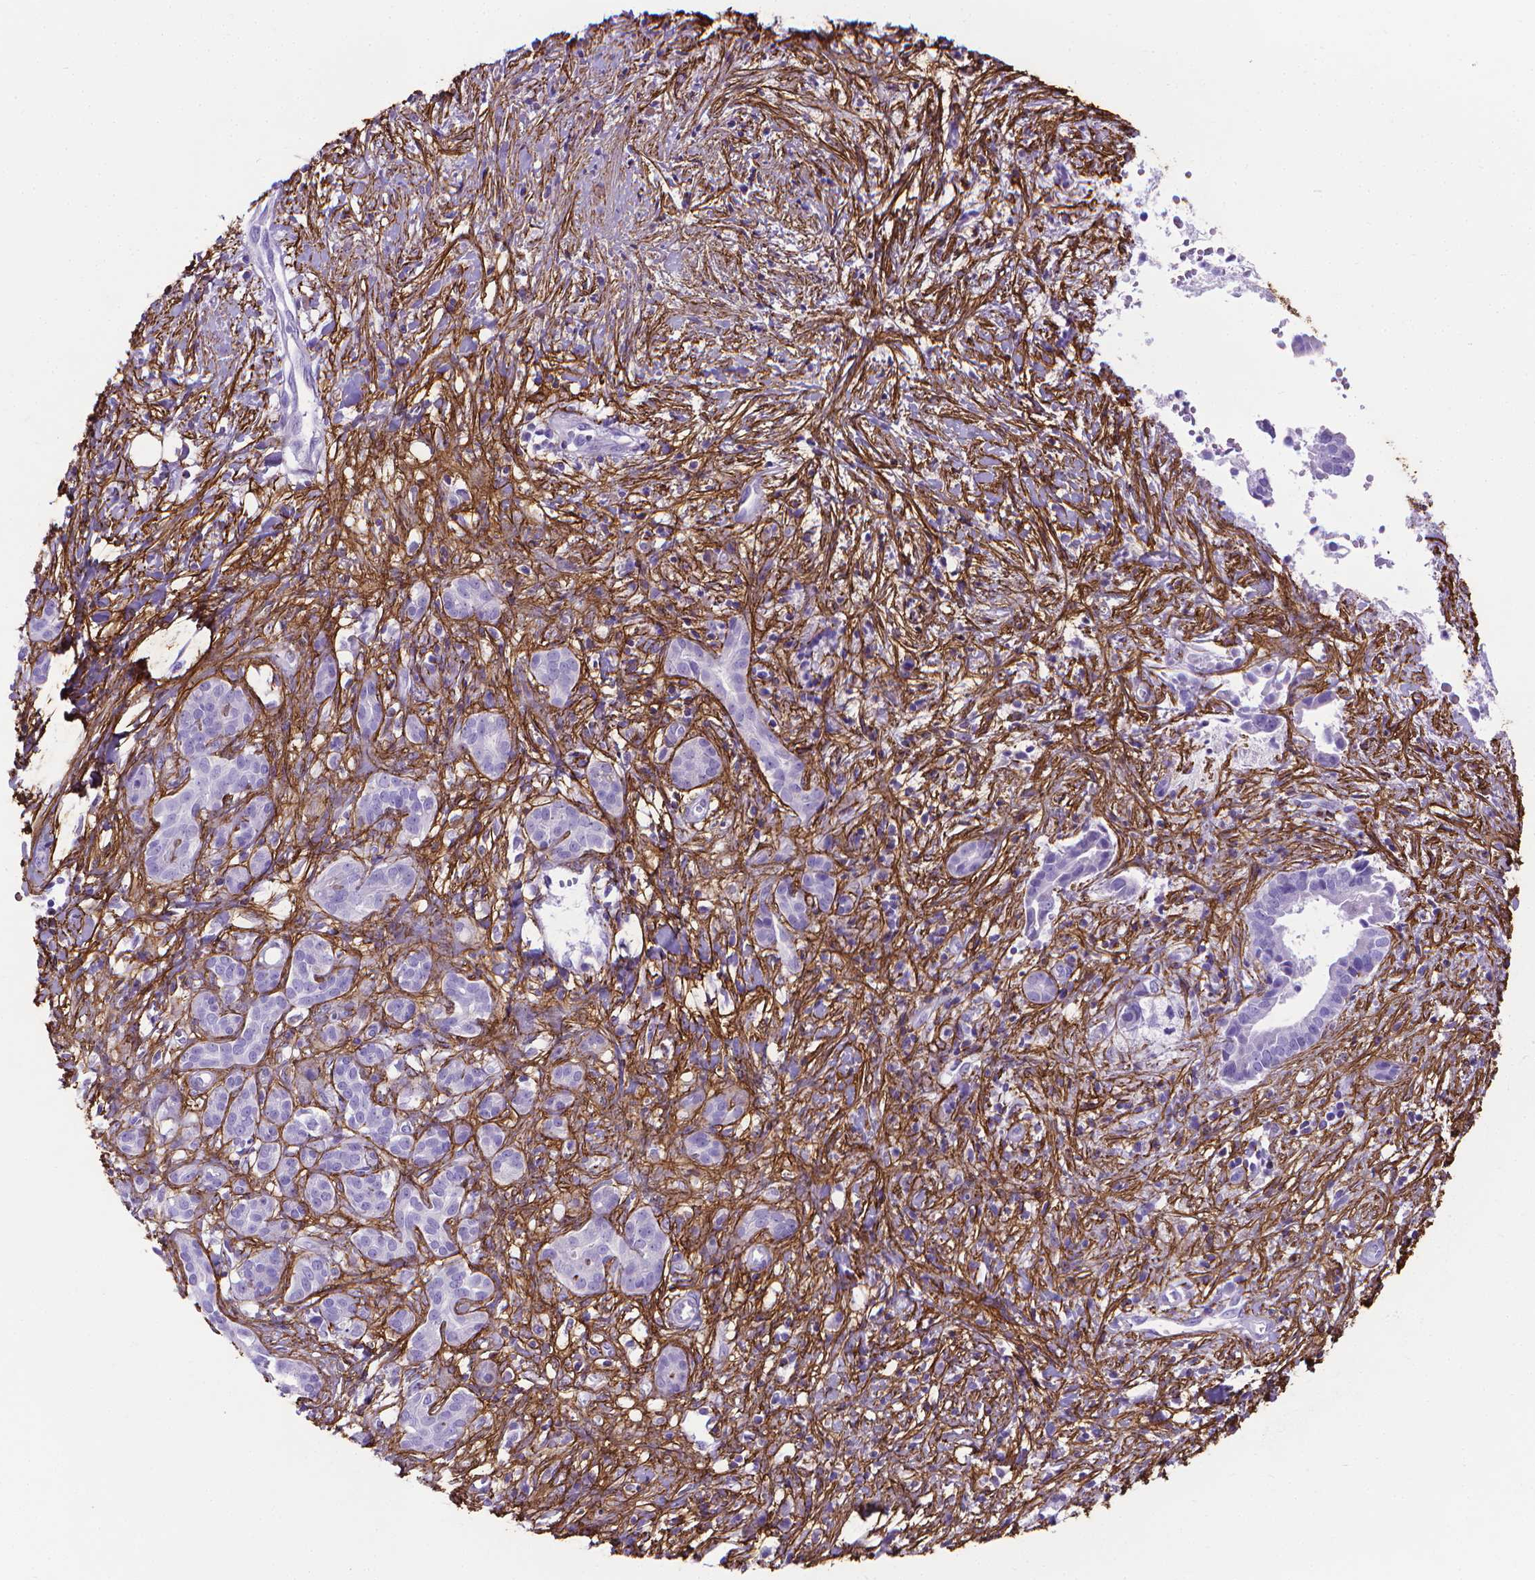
{"staining": {"intensity": "negative", "quantity": "none", "location": "none"}, "tissue": "pancreatic cancer", "cell_type": "Tumor cells", "image_type": "cancer", "snomed": [{"axis": "morphology", "description": "Adenocarcinoma, NOS"}, {"axis": "topography", "description": "Pancreas"}], "caption": "Immunohistochemical staining of pancreatic cancer (adenocarcinoma) reveals no significant staining in tumor cells.", "gene": "MFAP2", "patient": {"sex": "male", "age": 61}}